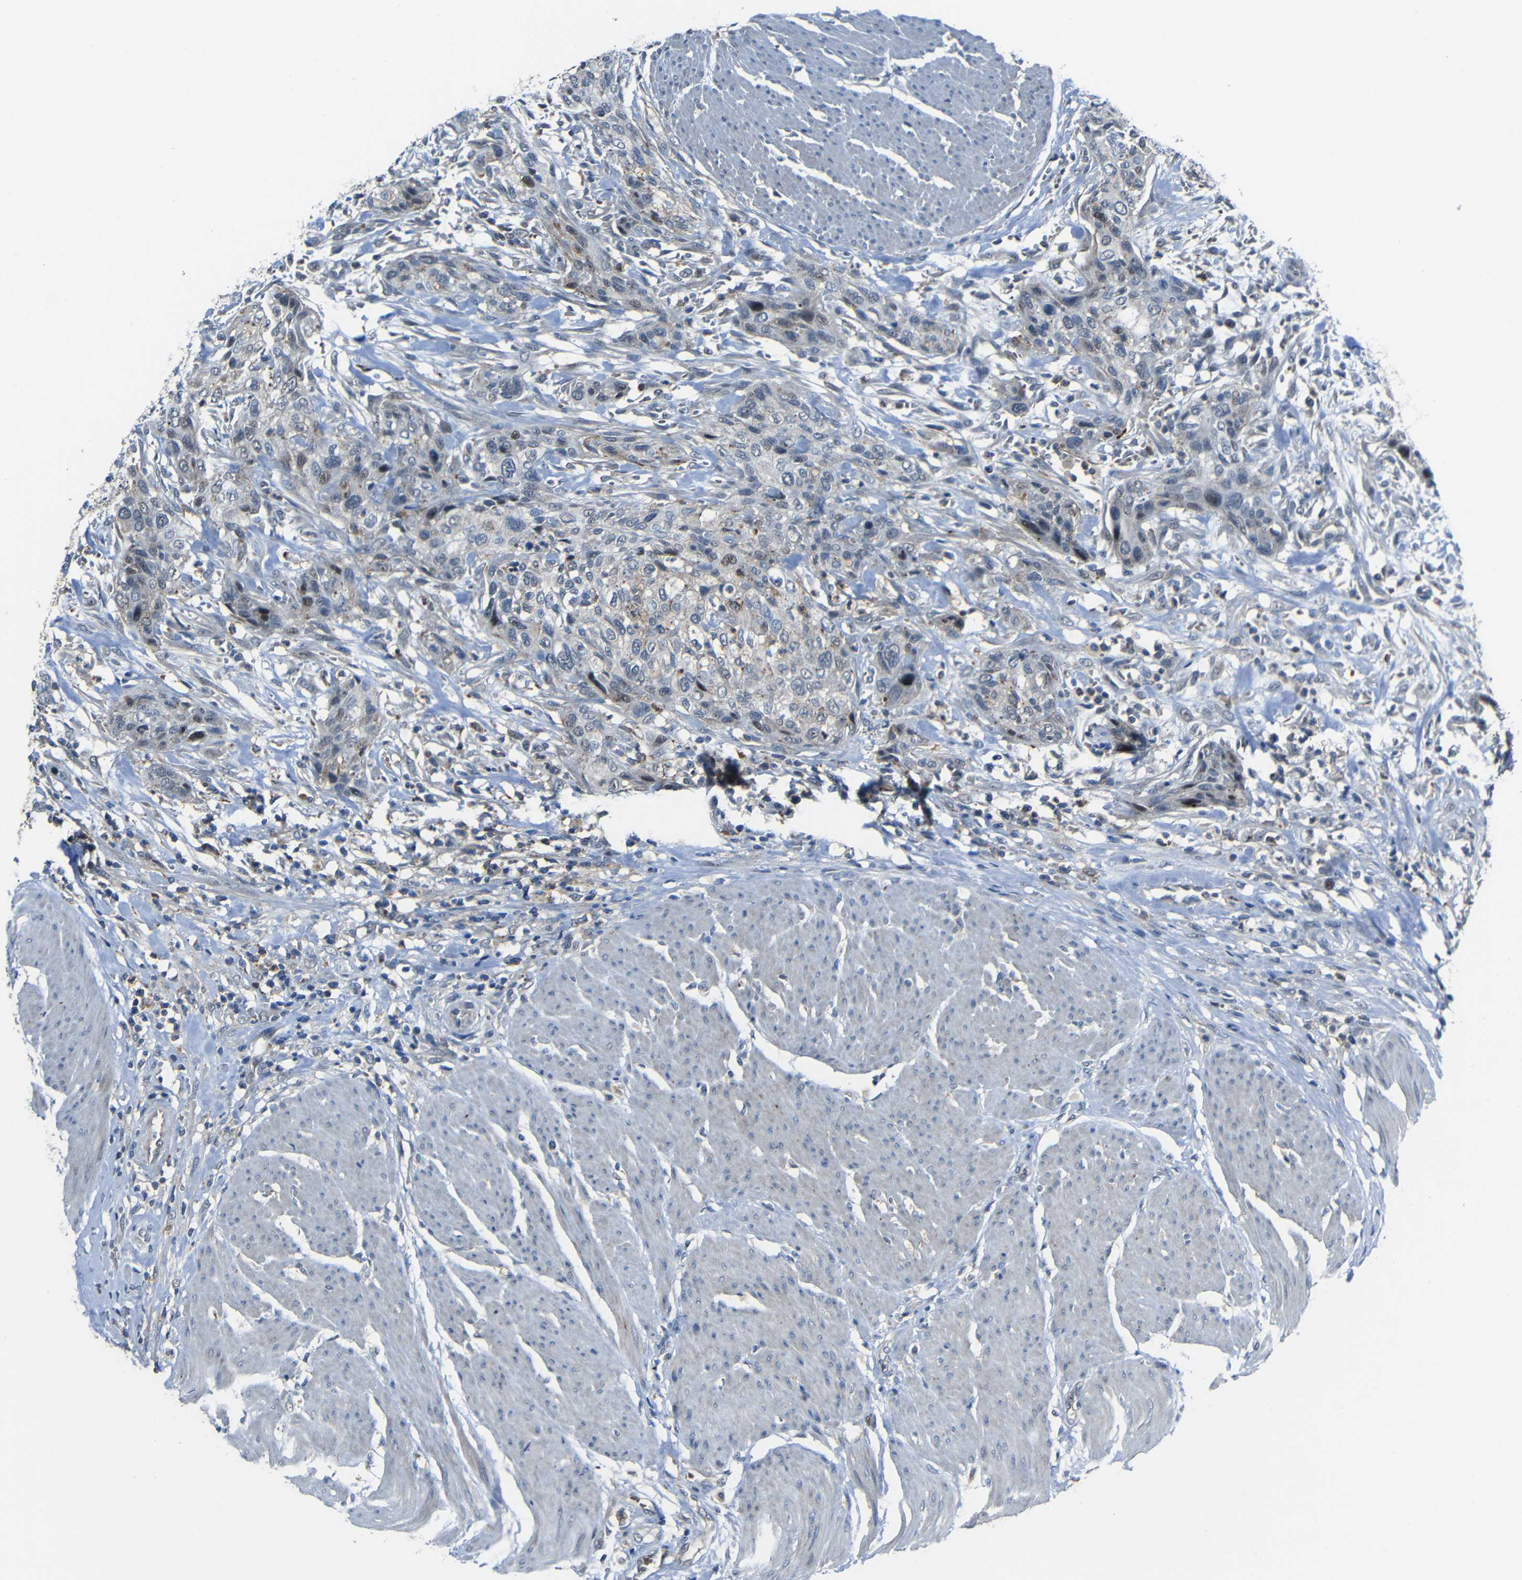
{"staining": {"intensity": "weak", "quantity": "<25%", "location": "nuclear"}, "tissue": "urothelial cancer", "cell_type": "Tumor cells", "image_type": "cancer", "snomed": [{"axis": "morphology", "description": "Urothelial carcinoma, High grade"}, {"axis": "topography", "description": "Urinary bladder"}], "caption": "Protein analysis of urothelial cancer displays no significant staining in tumor cells.", "gene": "DNAJC5", "patient": {"sex": "male", "age": 35}}